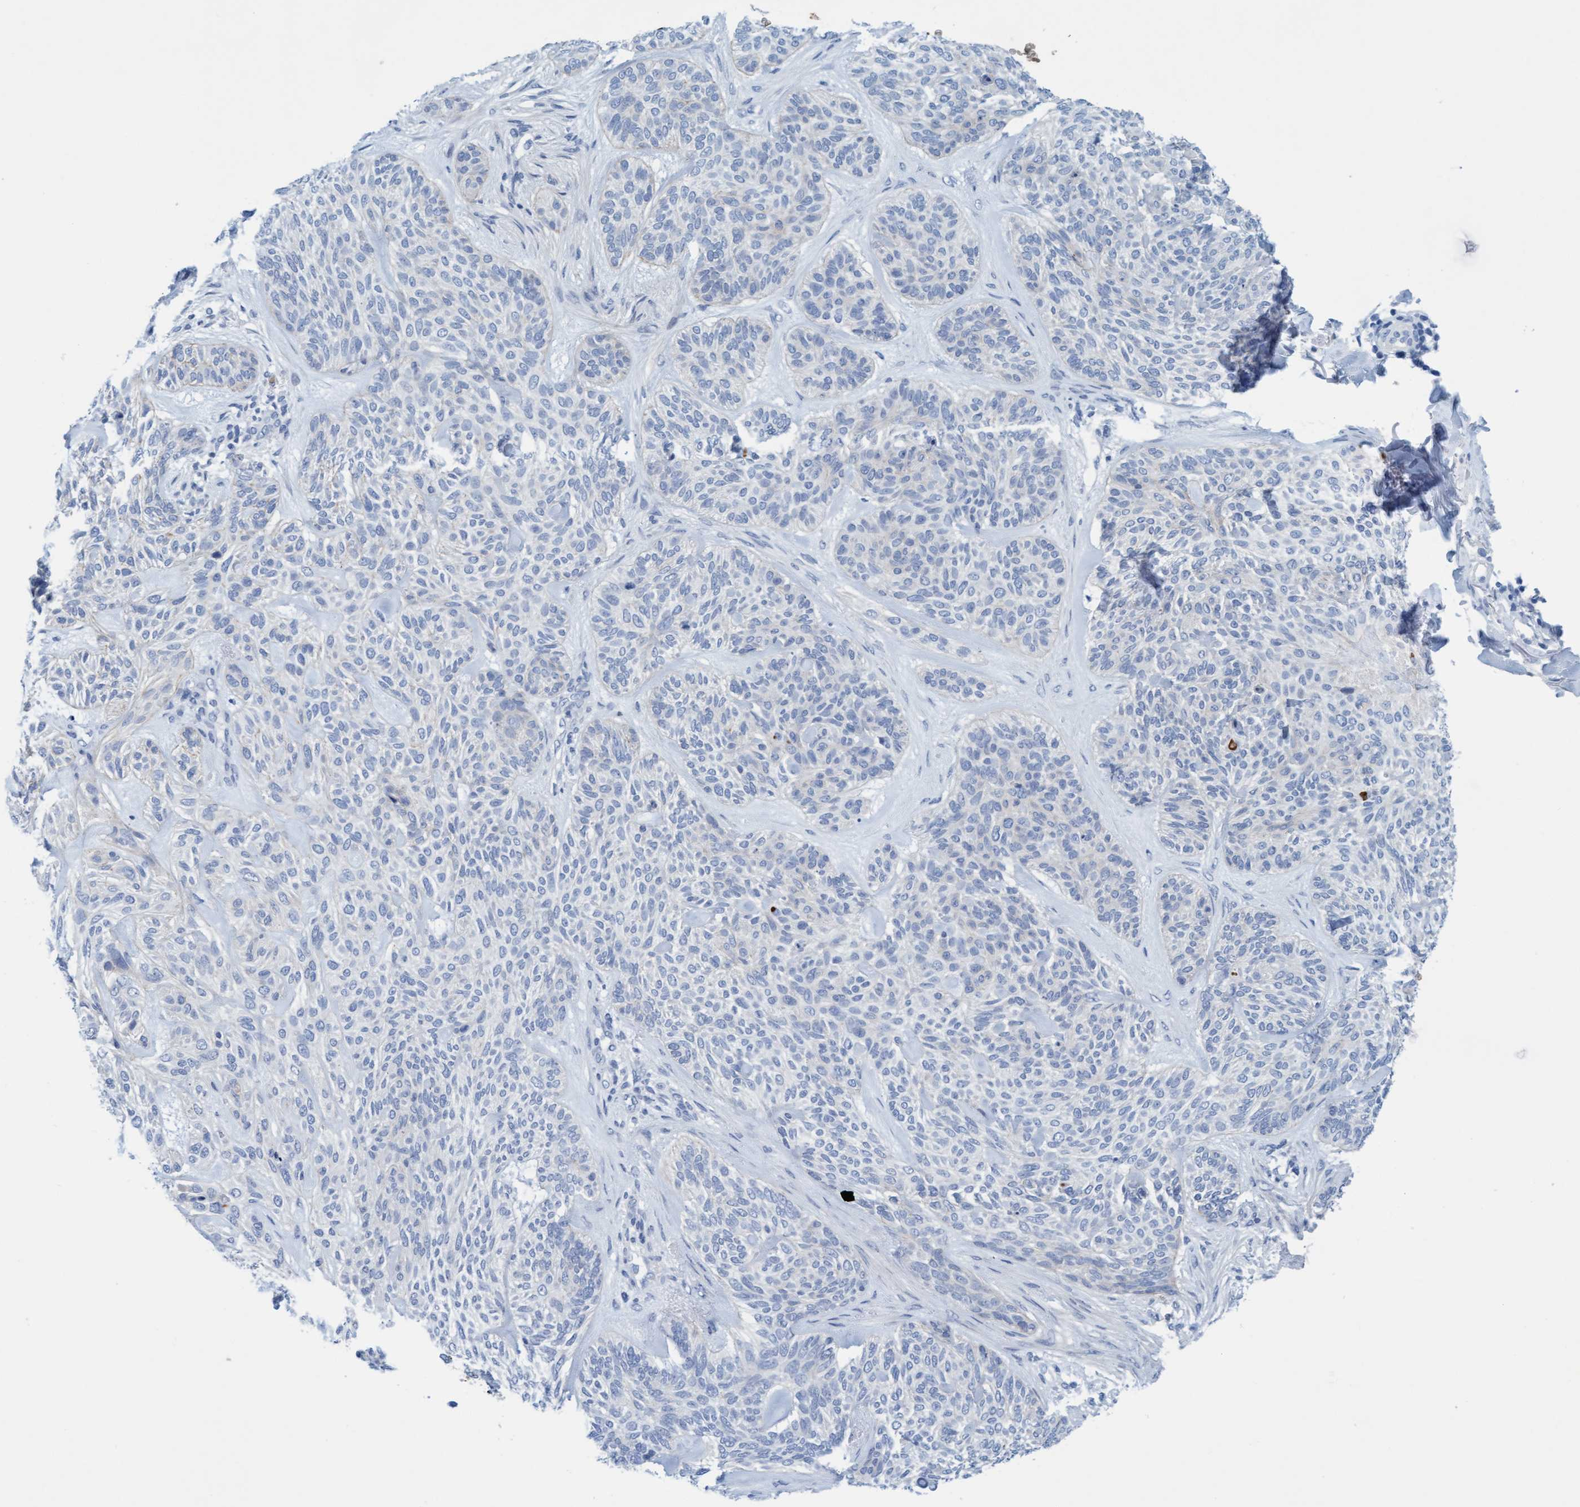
{"staining": {"intensity": "negative", "quantity": "none", "location": "none"}, "tissue": "skin cancer", "cell_type": "Tumor cells", "image_type": "cancer", "snomed": [{"axis": "morphology", "description": "Basal cell carcinoma"}, {"axis": "topography", "description": "Skin"}], "caption": "The image demonstrates no staining of tumor cells in basal cell carcinoma (skin).", "gene": "P2RX5", "patient": {"sex": "male", "age": 55}}